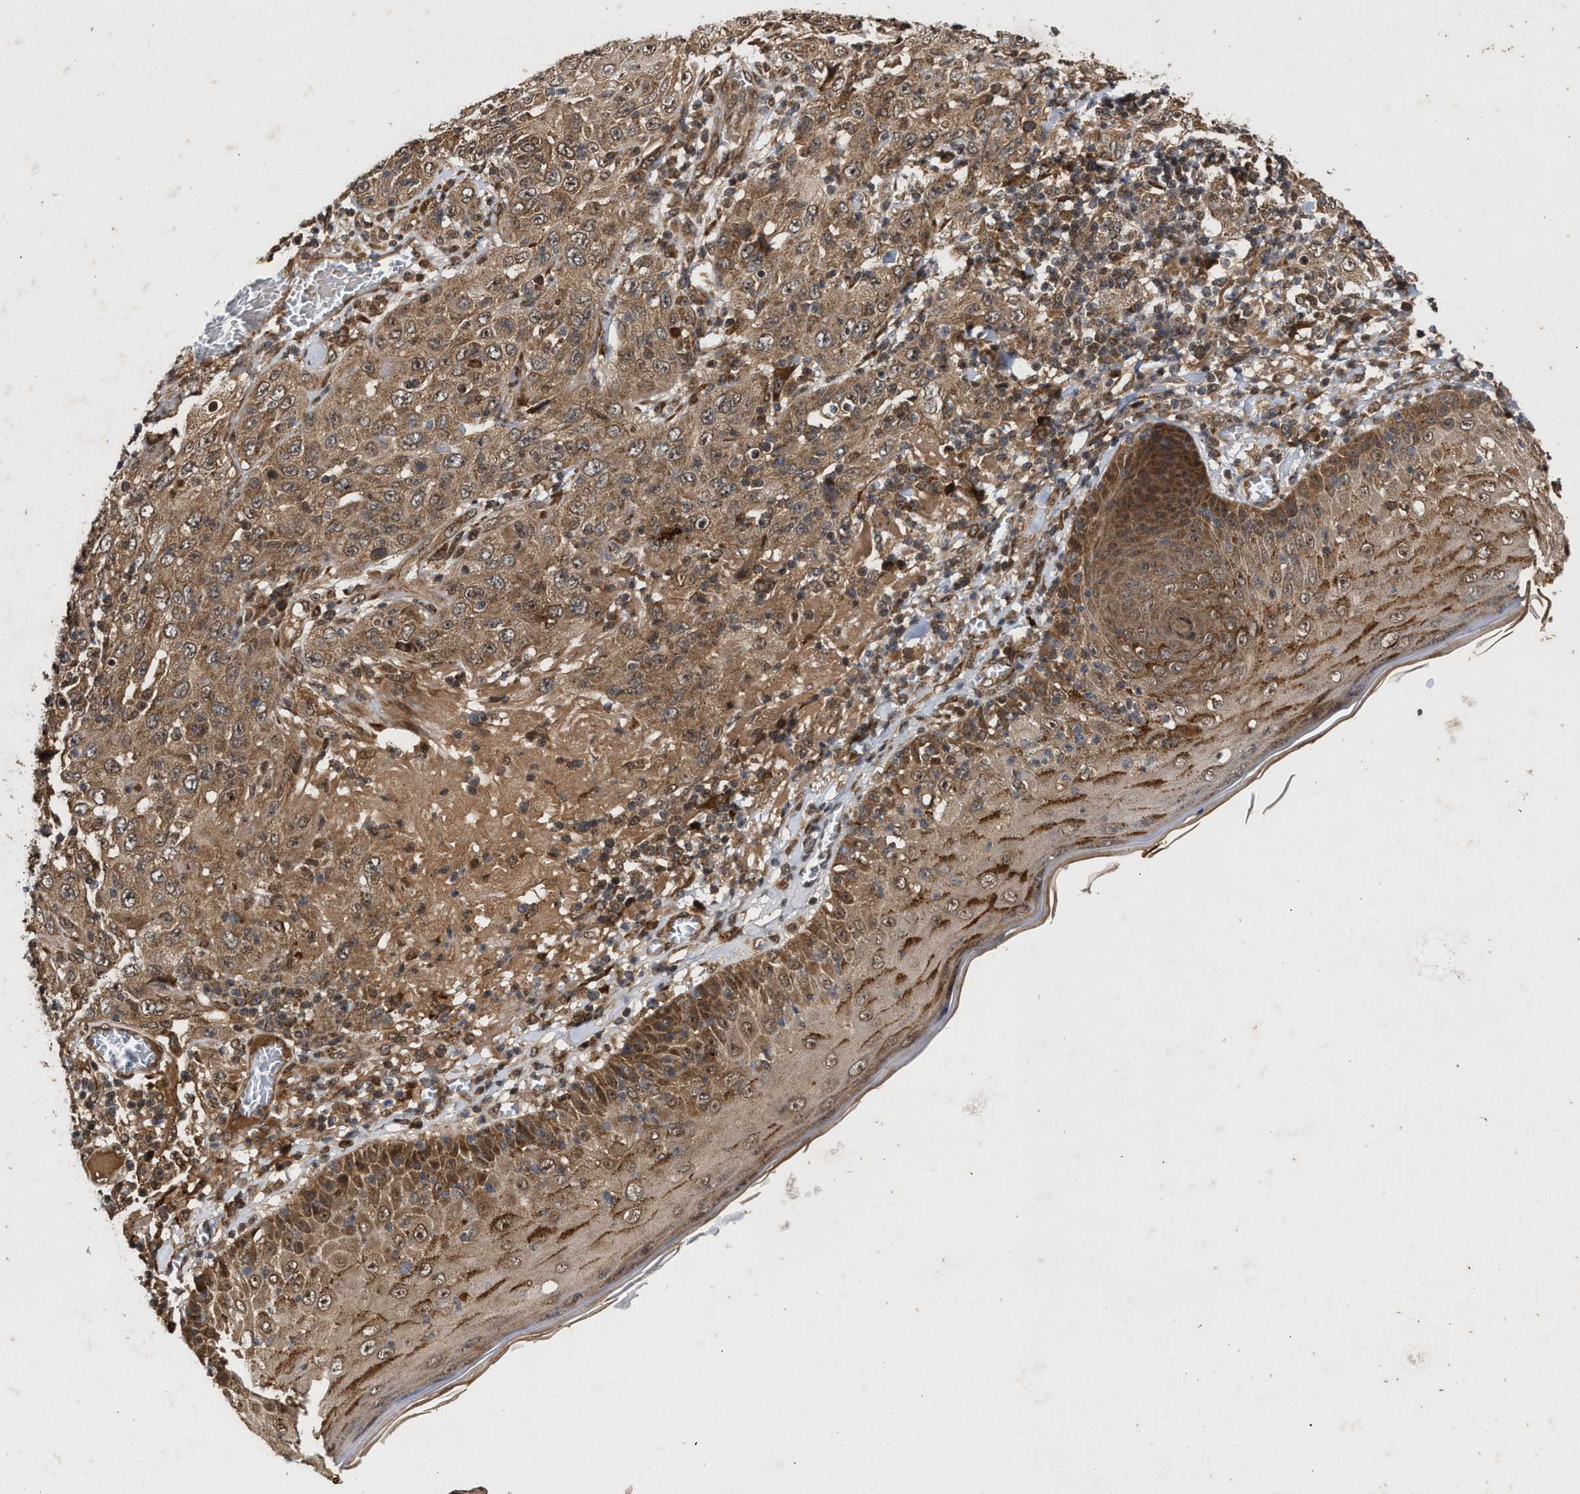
{"staining": {"intensity": "moderate", "quantity": ">75%", "location": "cytoplasmic/membranous"}, "tissue": "skin cancer", "cell_type": "Tumor cells", "image_type": "cancer", "snomed": [{"axis": "morphology", "description": "Squamous cell carcinoma, NOS"}, {"axis": "topography", "description": "Skin"}], "caption": "Skin squamous cell carcinoma tissue reveals moderate cytoplasmic/membranous positivity in approximately >75% of tumor cells The staining was performed using DAB to visualize the protein expression in brown, while the nuclei were stained in blue with hematoxylin (Magnification: 20x).", "gene": "CFLAR", "patient": {"sex": "female", "age": 88}}